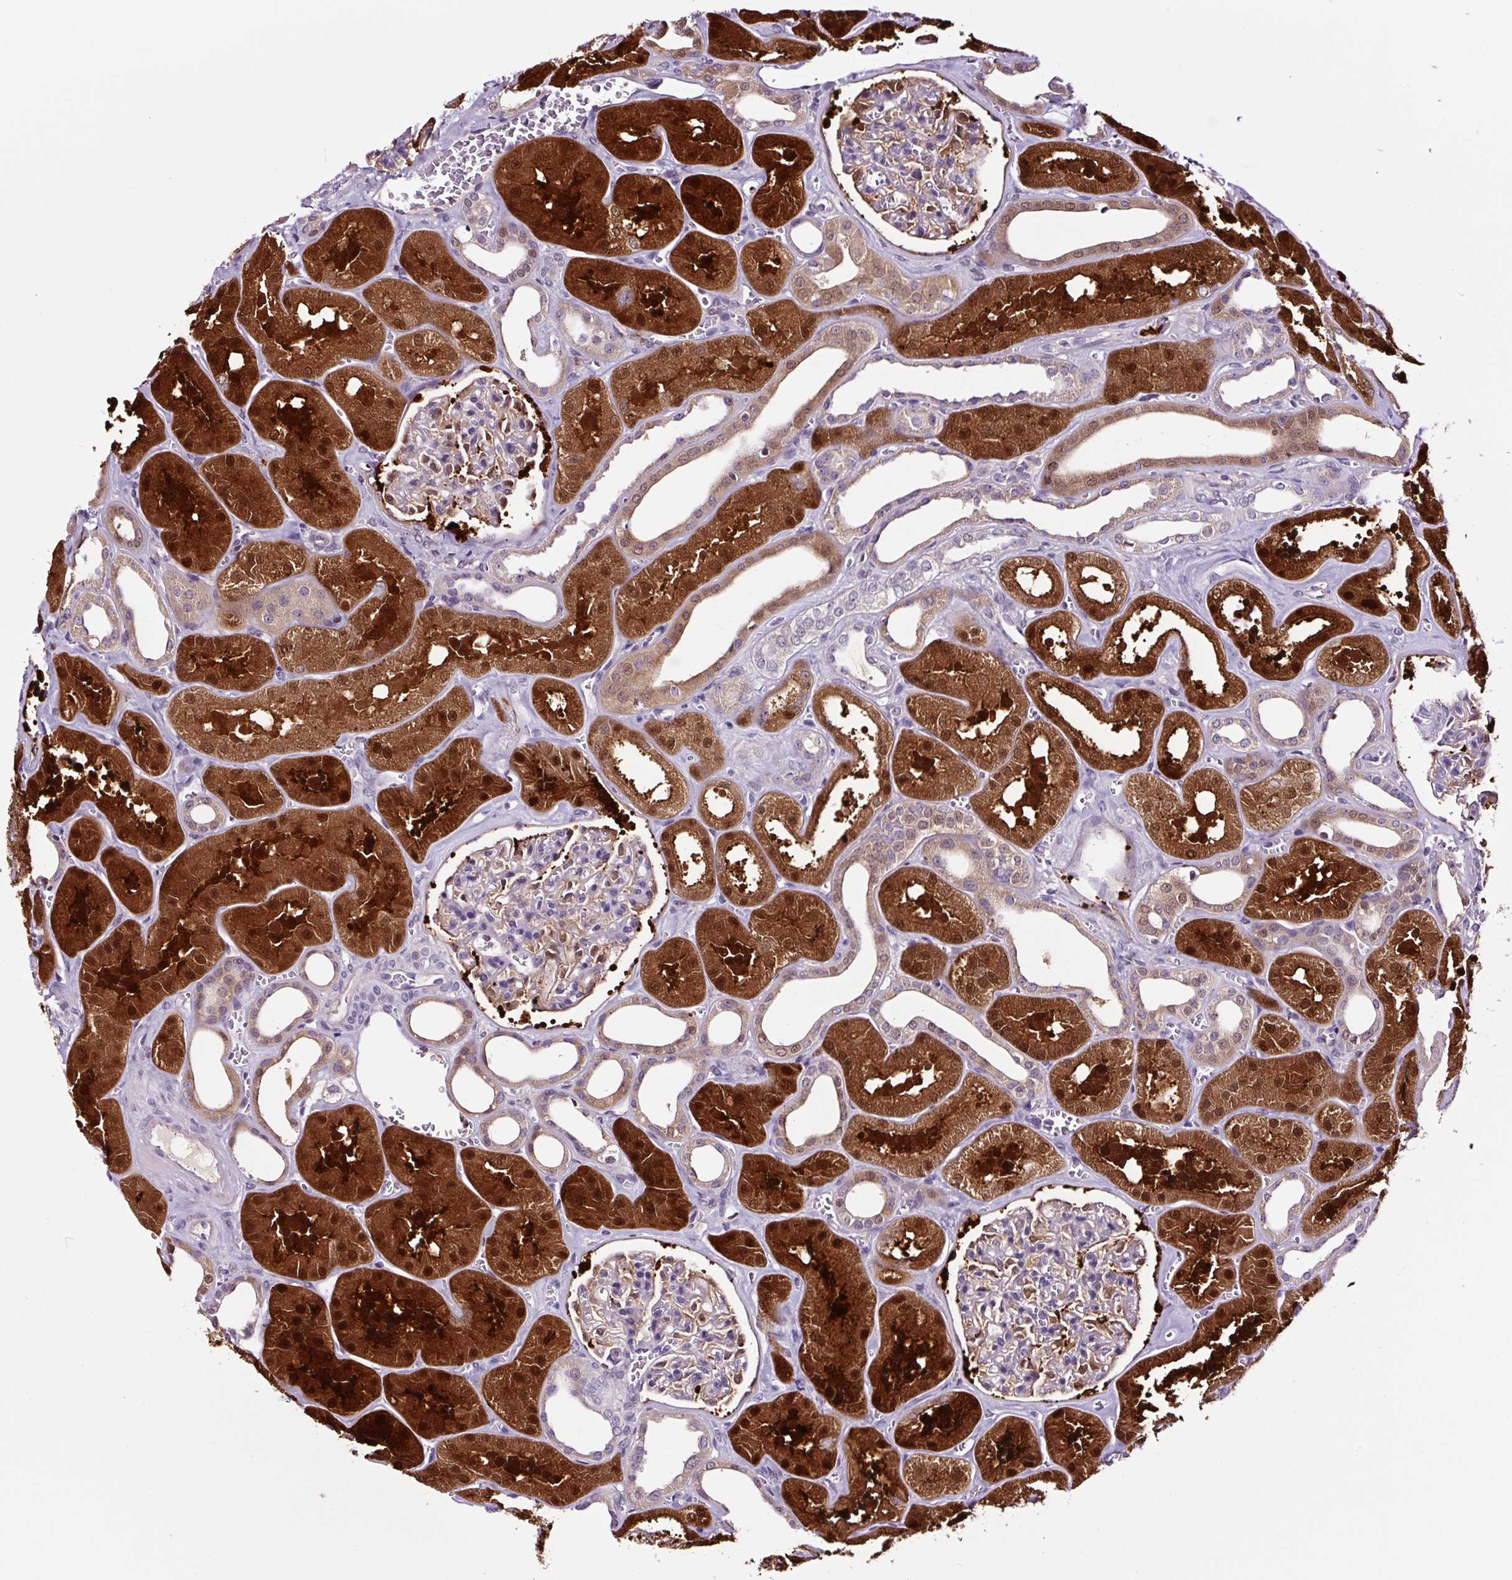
{"staining": {"intensity": "moderate", "quantity": "<25%", "location": "nuclear"}, "tissue": "kidney", "cell_type": "Cells in glomeruli", "image_type": "normal", "snomed": [{"axis": "morphology", "description": "Normal tissue, NOS"}, {"axis": "morphology", "description": "Adenocarcinoma, NOS"}, {"axis": "topography", "description": "Kidney"}], "caption": "Moderate nuclear protein expression is appreciated in approximately <25% of cells in glomeruli in kidney. (DAB (3,3'-diaminobenzidine) IHC, brown staining for protein, blue staining for nuclei).", "gene": "TAFA3", "patient": {"sex": "female", "age": 68}}